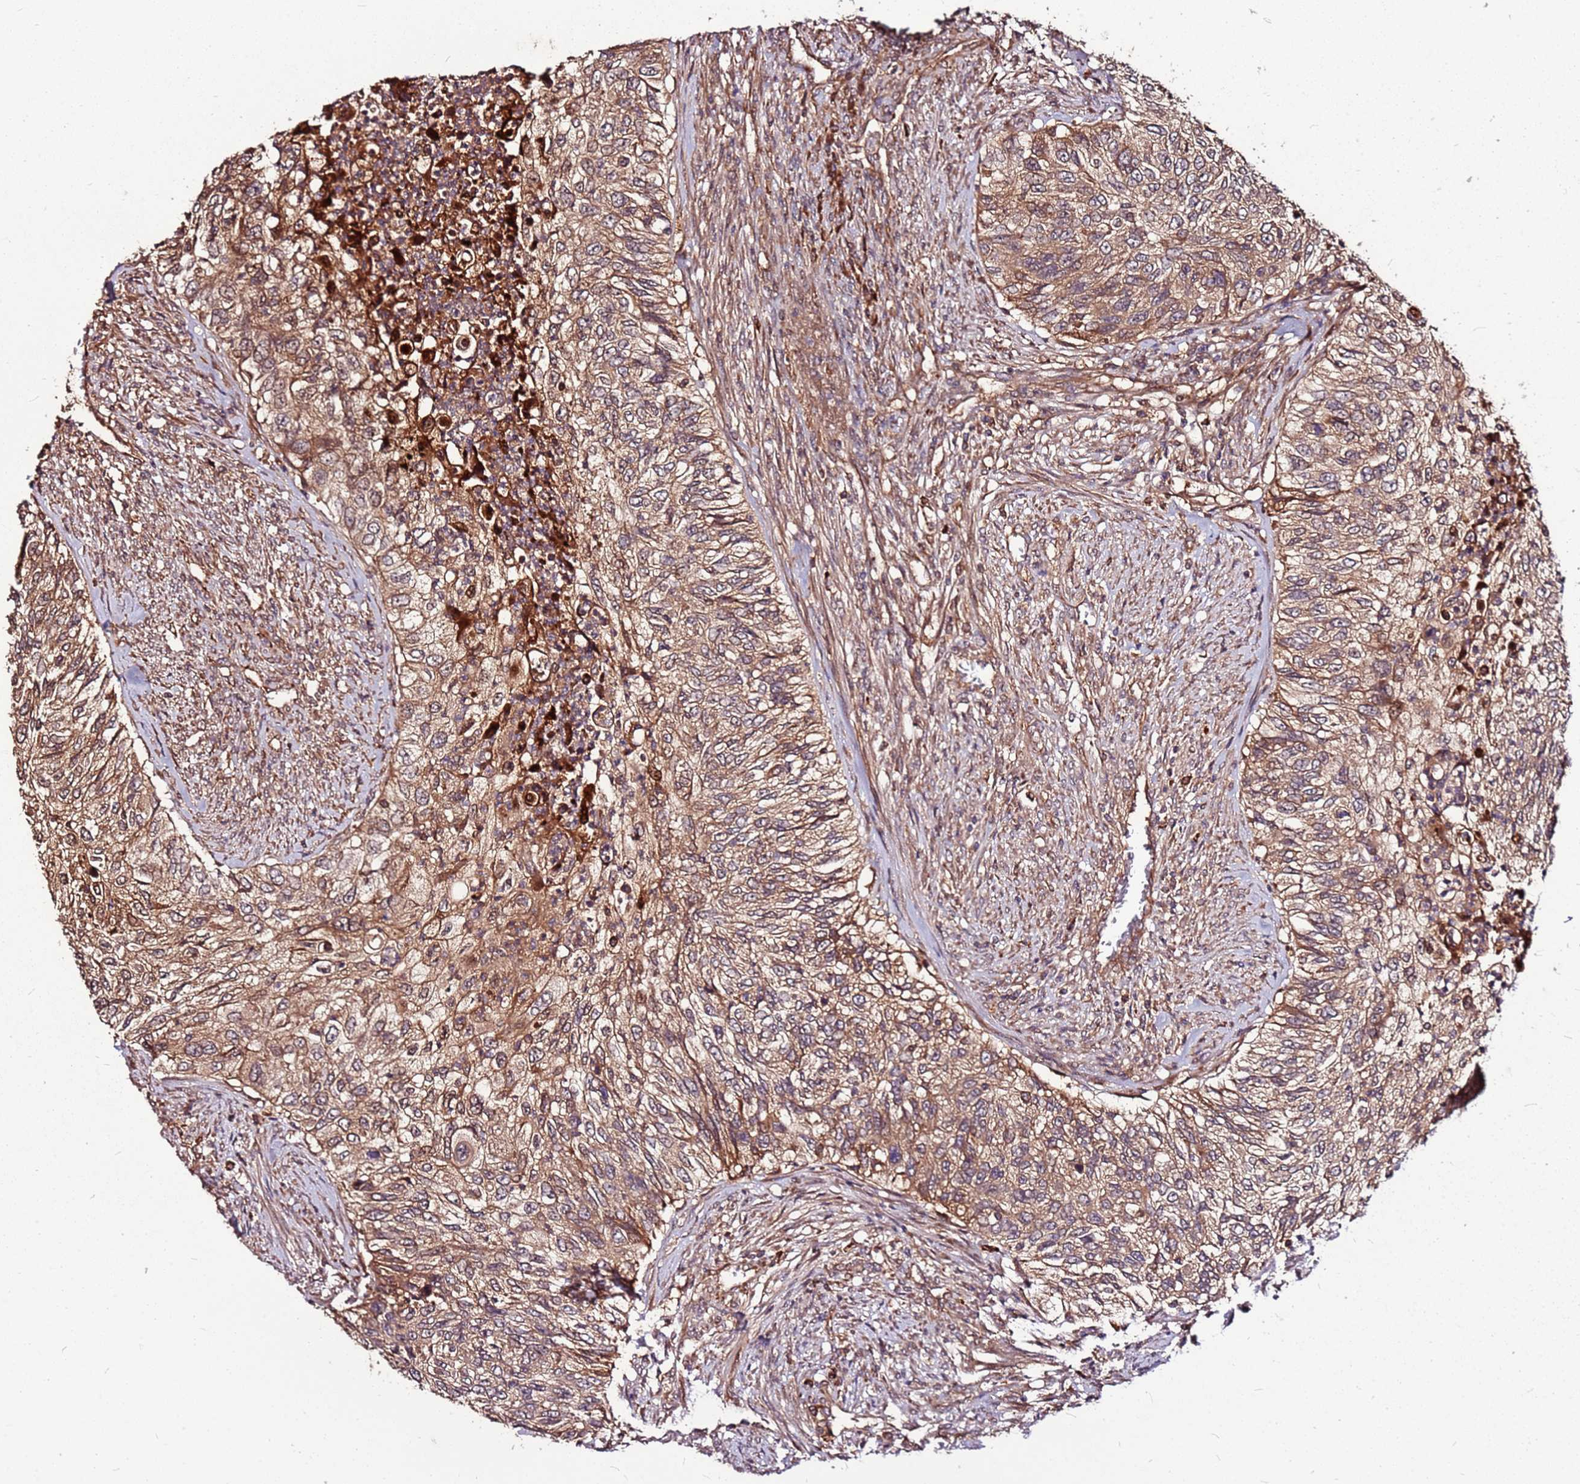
{"staining": {"intensity": "moderate", "quantity": ">75%", "location": "cytoplasmic/membranous"}, "tissue": "urothelial cancer", "cell_type": "Tumor cells", "image_type": "cancer", "snomed": [{"axis": "morphology", "description": "Urothelial carcinoma, High grade"}, {"axis": "topography", "description": "Urinary bladder"}], "caption": "Human urothelial cancer stained with a brown dye displays moderate cytoplasmic/membranous positive staining in approximately >75% of tumor cells.", "gene": "LYPLAL1", "patient": {"sex": "female", "age": 60}}